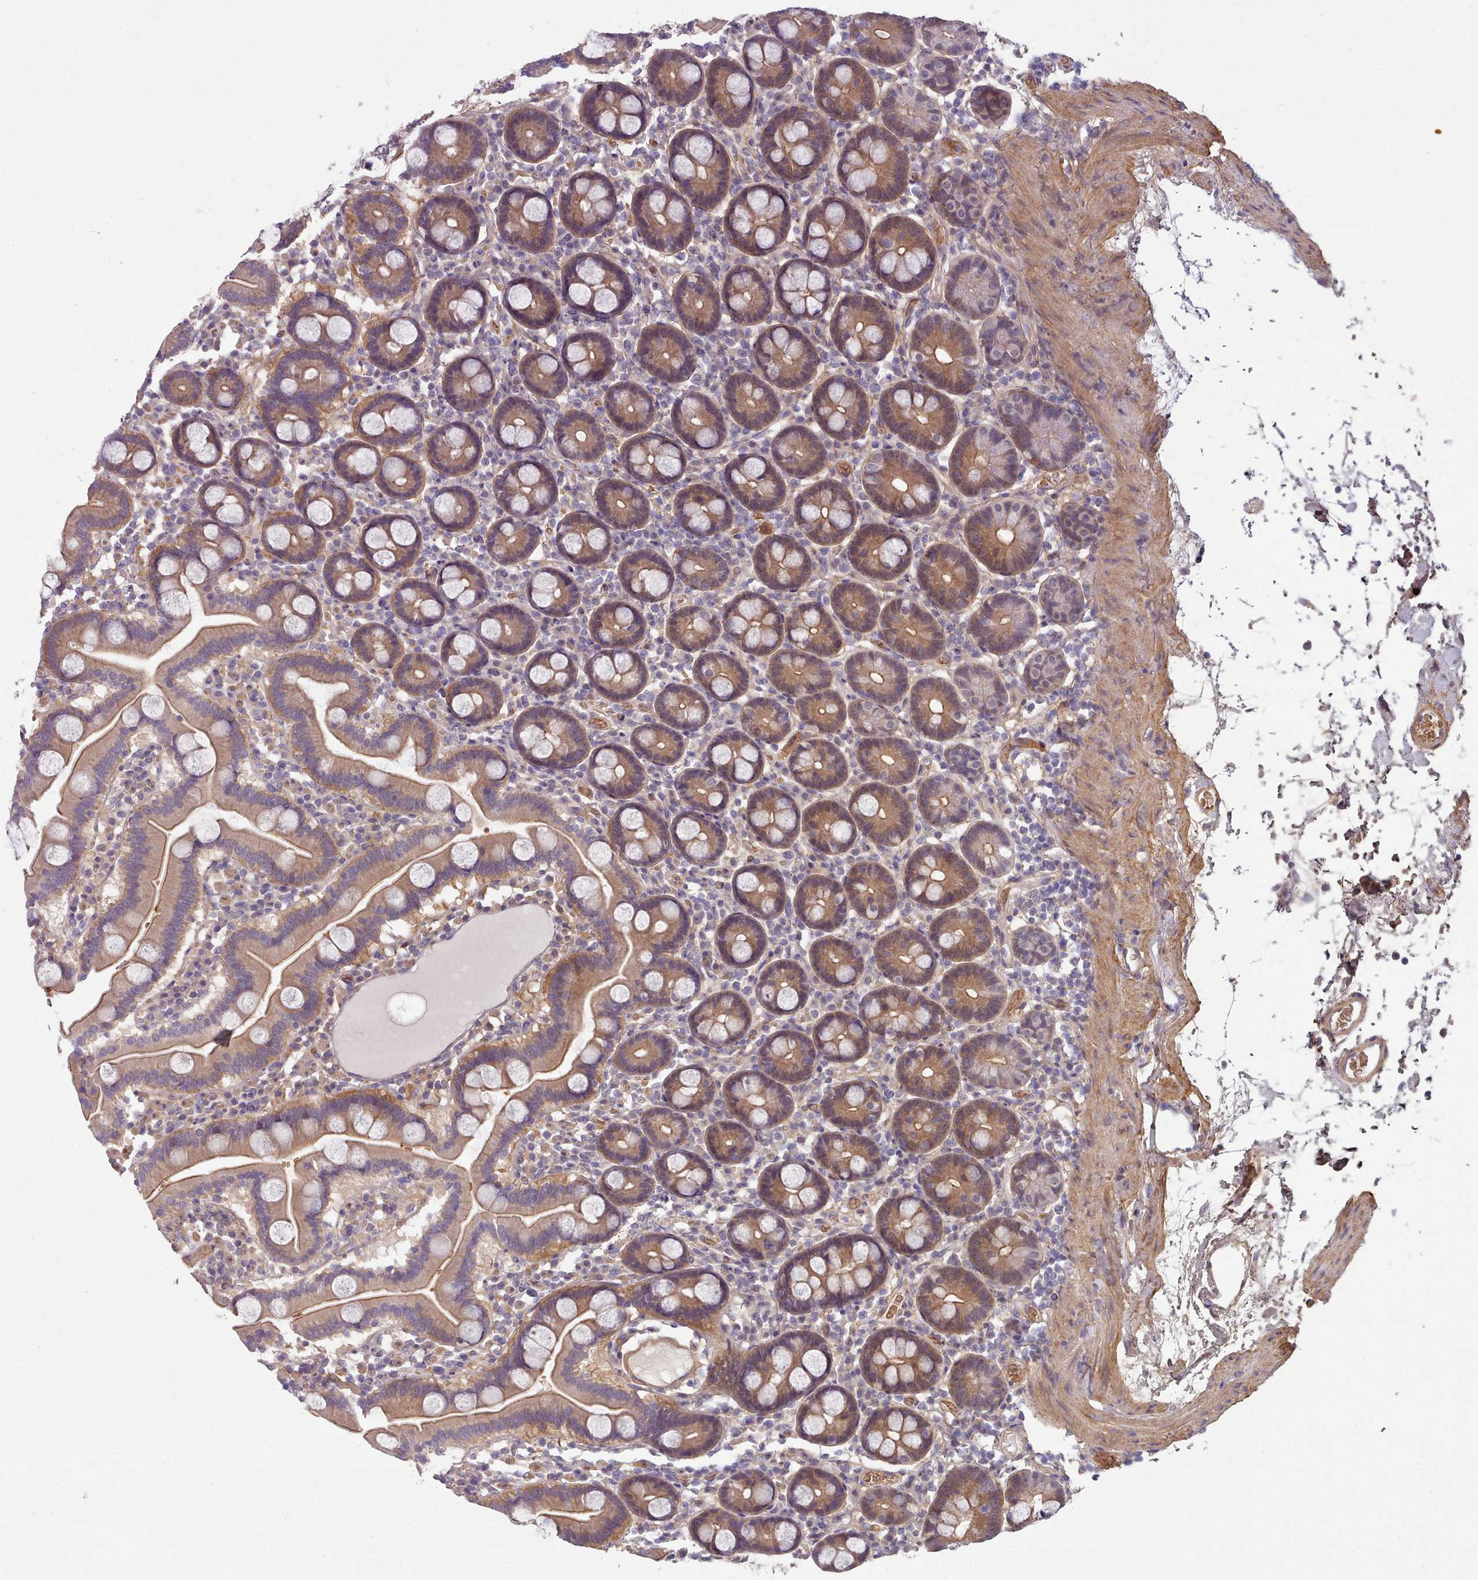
{"staining": {"intensity": "moderate", "quantity": ">75%", "location": "cytoplasmic/membranous"}, "tissue": "duodenum", "cell_type": "Glandular cells", "image_type": "normal", "snomed": [{"axis": "morphology", "description": "Normal tissue, NOS"}, {"axis": "topography", "description": "Duodenum"}], "caption": "High-power microscopy captured an immunohistochemistry photomicrograph of unremarkable duodenum, revealing moderate cytoplasmic/membranous positivity in approximately >75% of glandular cells. Immunohistochemistry (ihc) stains the protein of interest in brown and the nuclei are stained blue.", "gene": "CLNS1A", "patient": {"sex": "male", "age": 55}}